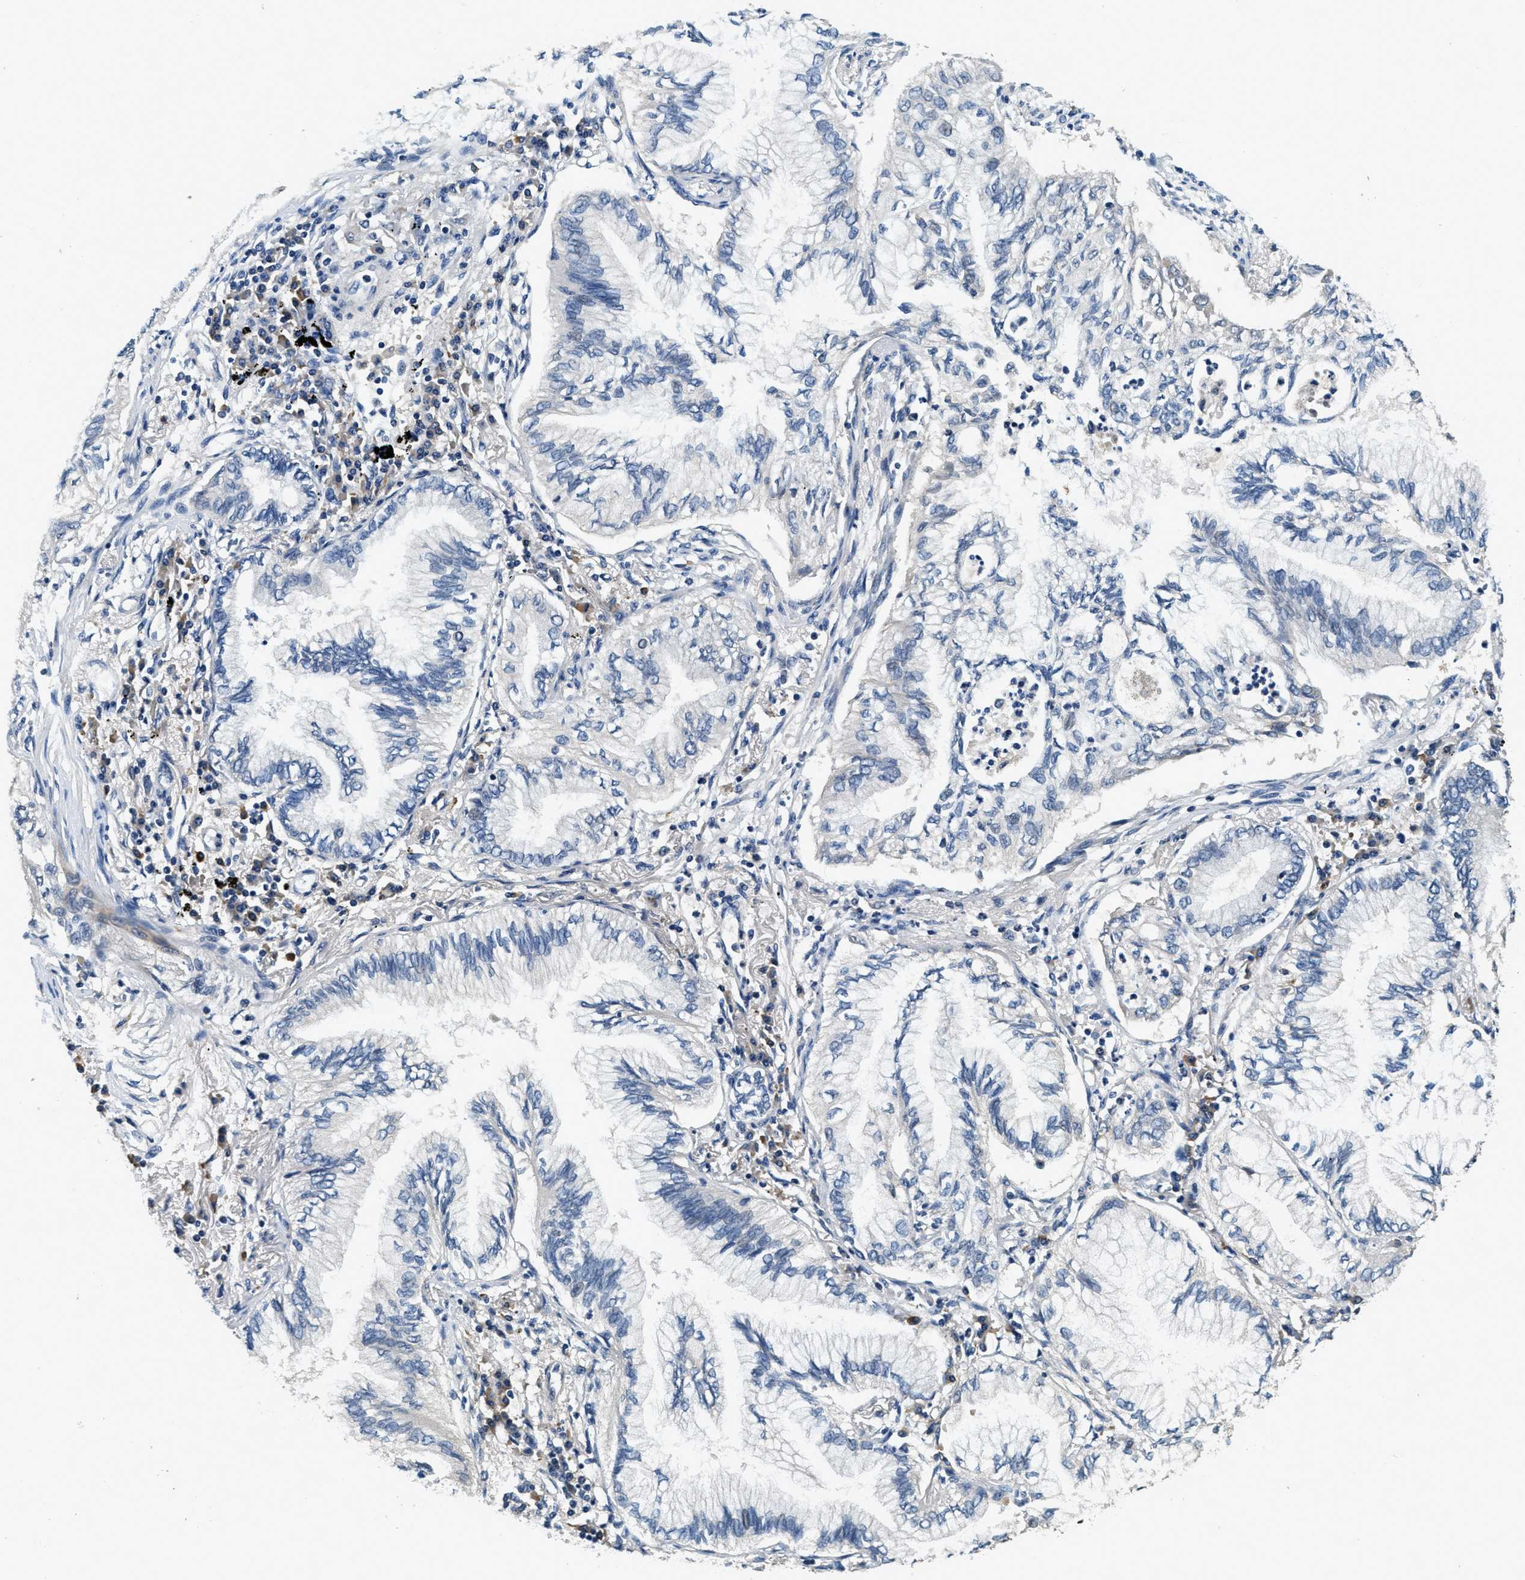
{"staining": {"intensity": "negative", "quantity": "none", "location": "none"}, "tissue": "lung cancer", "cell_type": "Tumor cells", "image_type": "cancer", "snomed": [{"axis": "morphology", "description": "Normal tissue, NOS"}, {"axis": "morphology", "description": "Adenocarcinoma, NOS"}, {"axis": "topography", "description": "Bronchus"}, {"axis": "topography", "description": "Lung"}], "caption": "The photomicrograph exhibits no significant positivity in tumor cells of lung adenocarcinoma.", "gene": "ALDH3A2", "patient": {"sex": "female", "age": 70}}